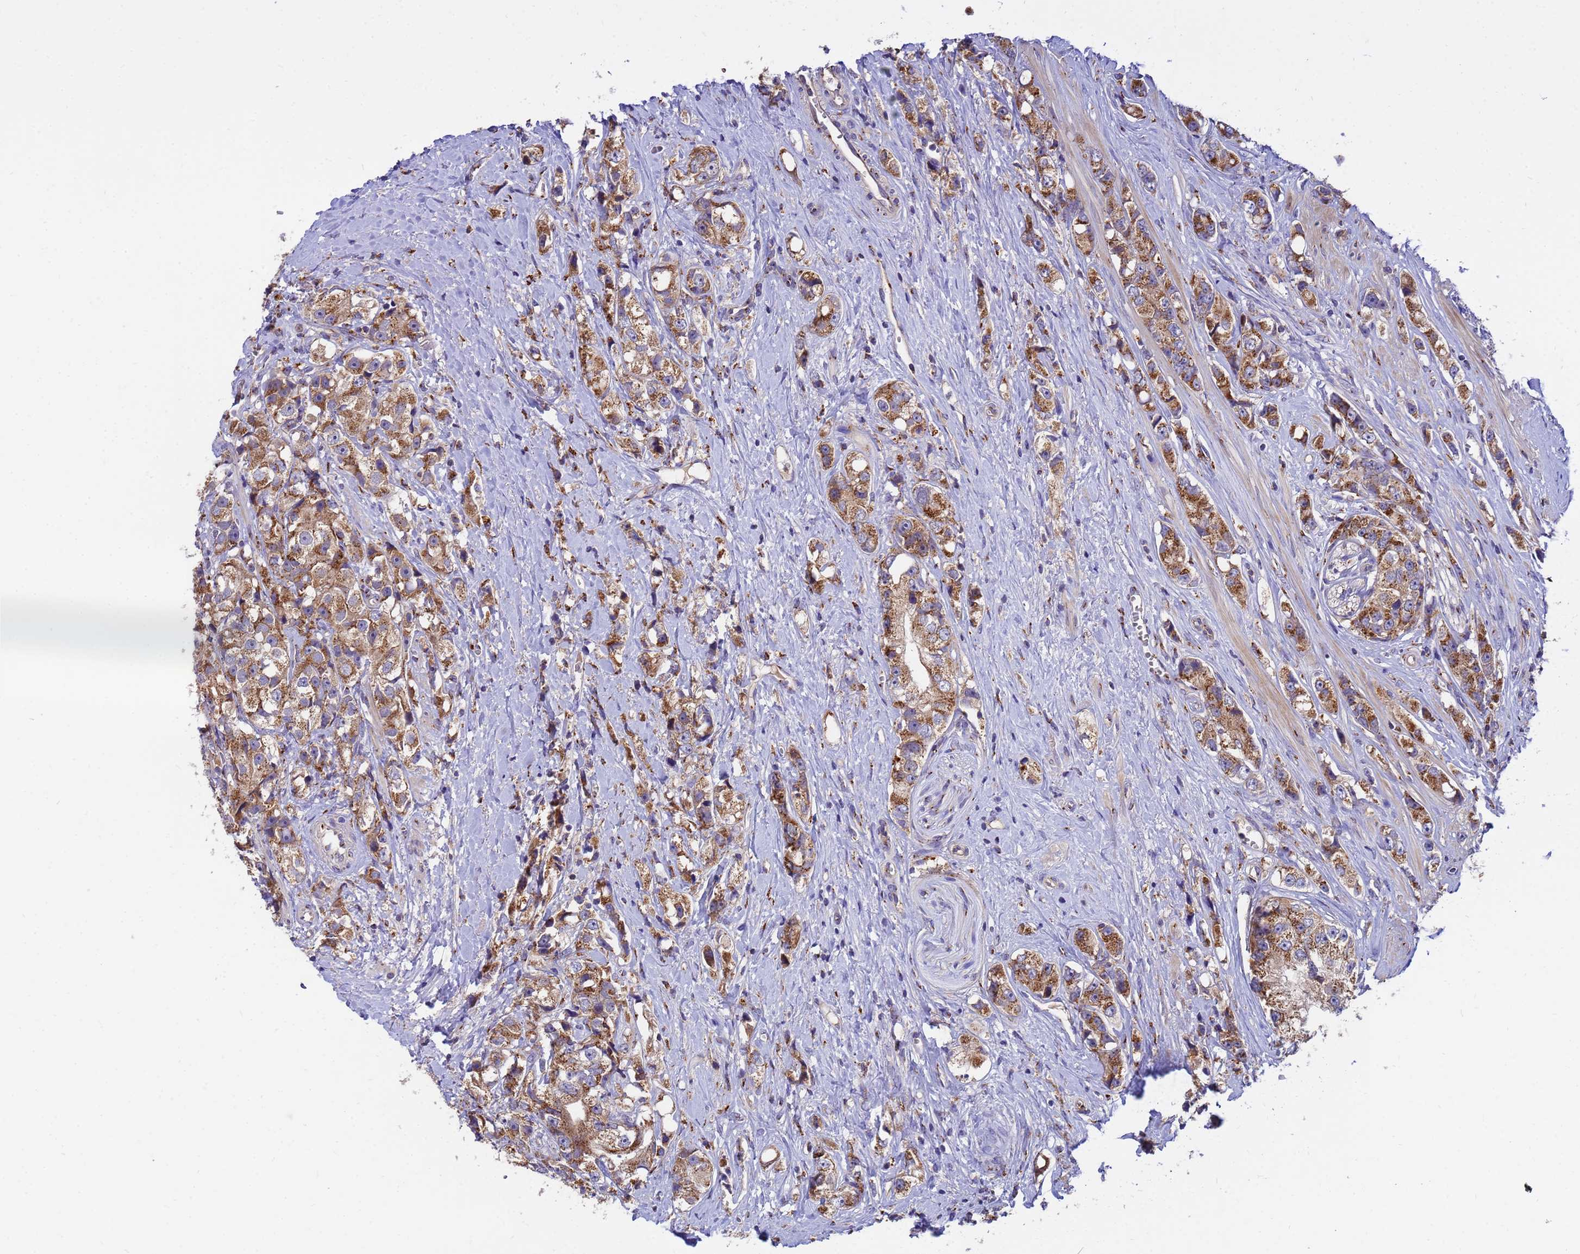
{"staining": {"intensity": "strong", "quantity": ">75%", "location": "cytoplasmic/membranous"}, "tissue": "prostate cancer", "cell_type": "Tumor cells", "image_type": "cancer", "snomed": [{"axis": "morphology", "description": "Adenocarcinoma, High grade"}, {"axis": "topography", "description": "Prostate"}], "caption": "This is an image of IHC staining of prostate adenocarcinoma (high-grade), which shows strong staining in the cytoplasmic/membranous of tumor cells.", "gene": "HPS3", "patient": {"sex": "male", "age": 74}}